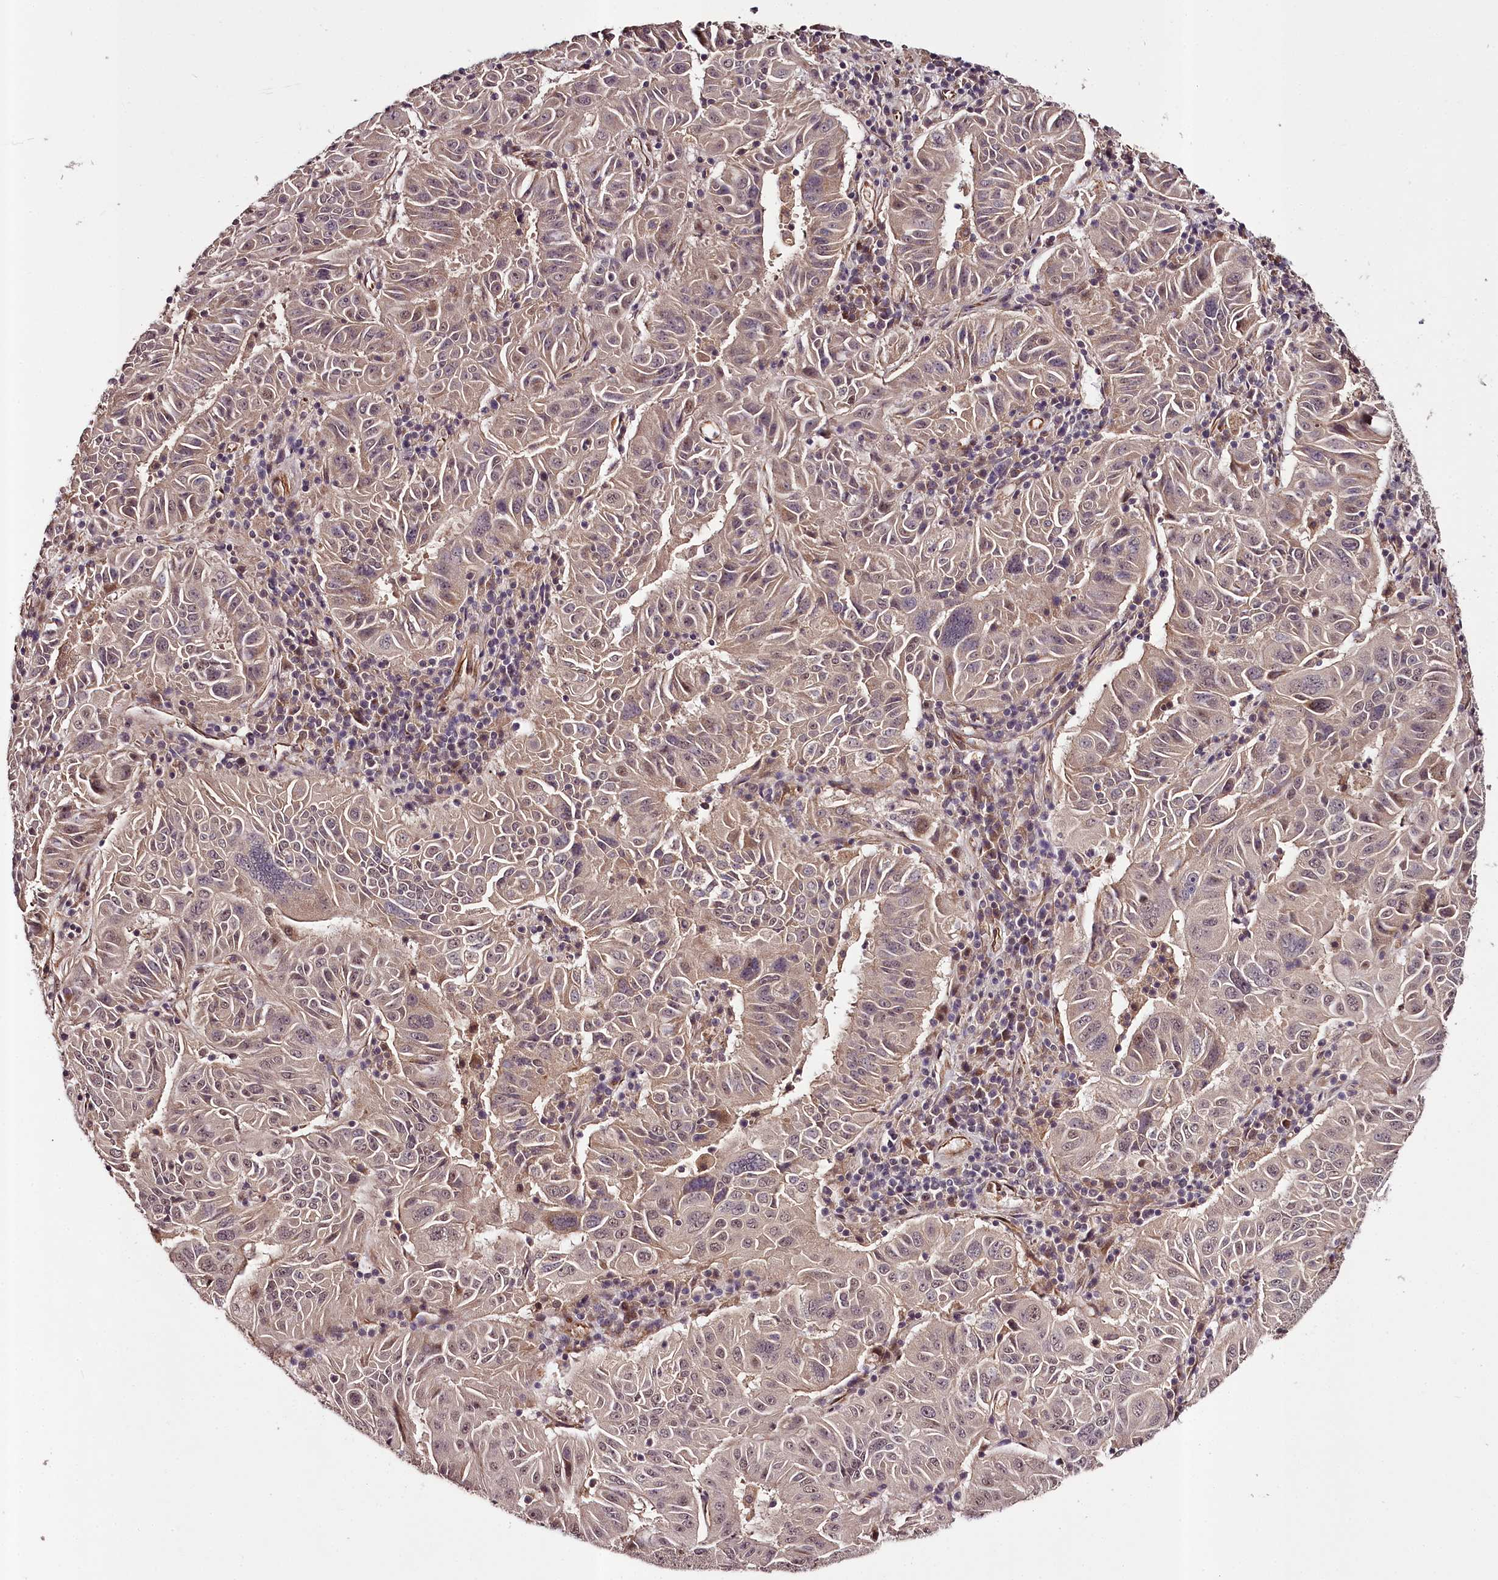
{"staining": {"intensity": "moderate", "quantity": "<25%", "location": "nuclear"}, "tissue": "pancreatic cancer", "cell_type": "Tumor cells", "image_type": "cancer", "snomed": [{"axis": "morphology", "description": "Adenocarcinoma, NOS"}, {"axis": "topography", "description": "Pancreas"}], "caption": "The image displays a brown stain indicating the presence of a protein in the nuclear of tumor cells in pancreatic cancer.", "gene": "MAML3", "patient": {"sex": "male", "age": 63}}